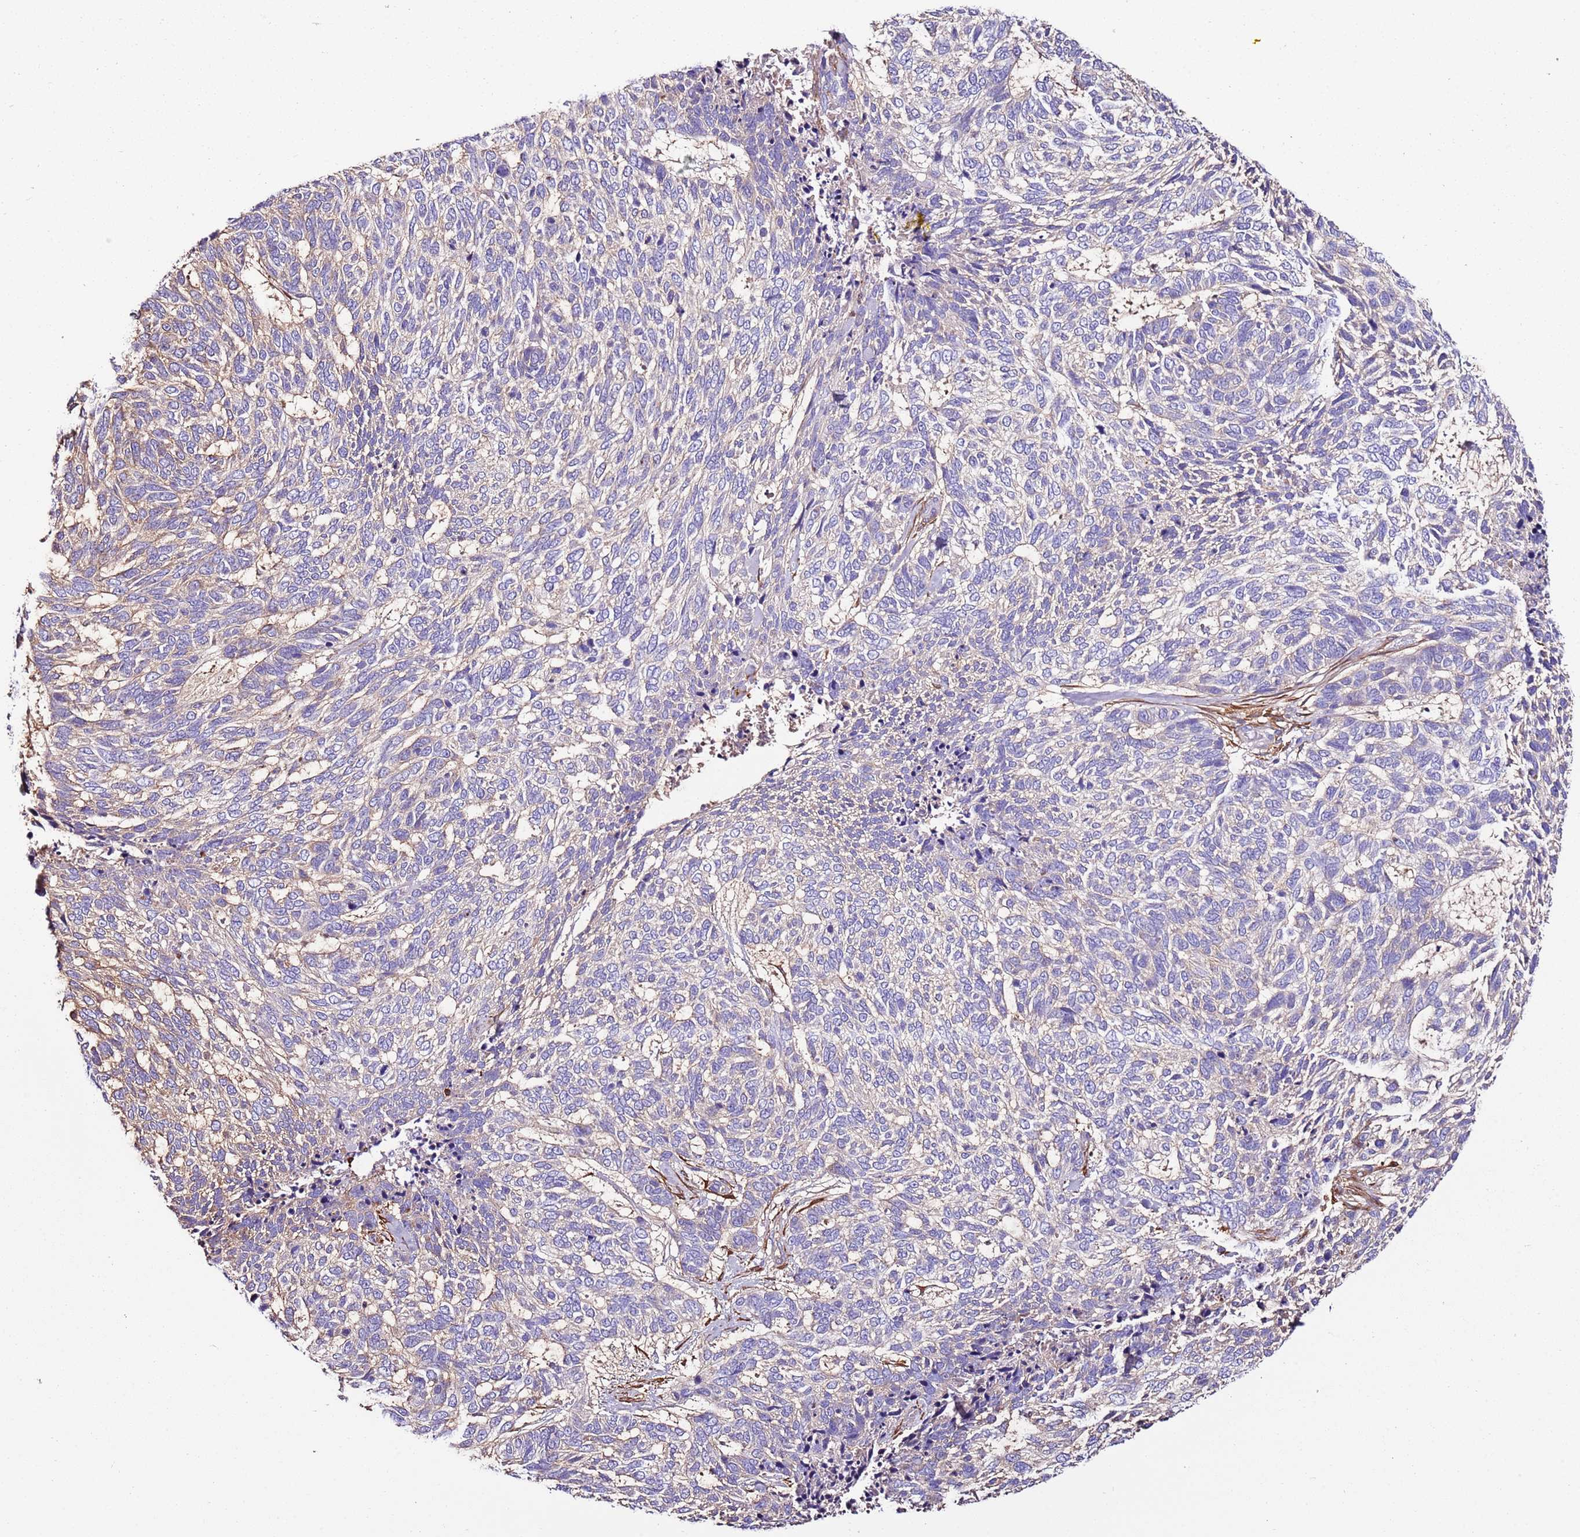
{"staining": {"intensity": "negative", "quantity": "none", "location": "none"}, "tissue": "skin cancer", "cell_type": "Tumor cells", "image_type": "cancer", "snomed": [{"axis": "morphology", "description": "Basal cell carcinoma"}, {"axis": "topography", "description": "Skin"}], "caption": "The immunohistochemistry micrograph has no significant expression in tumor cells of skin cancer tissue.", "gene": "FAM174C", "patient": {"sex": "female", "age": 65}}